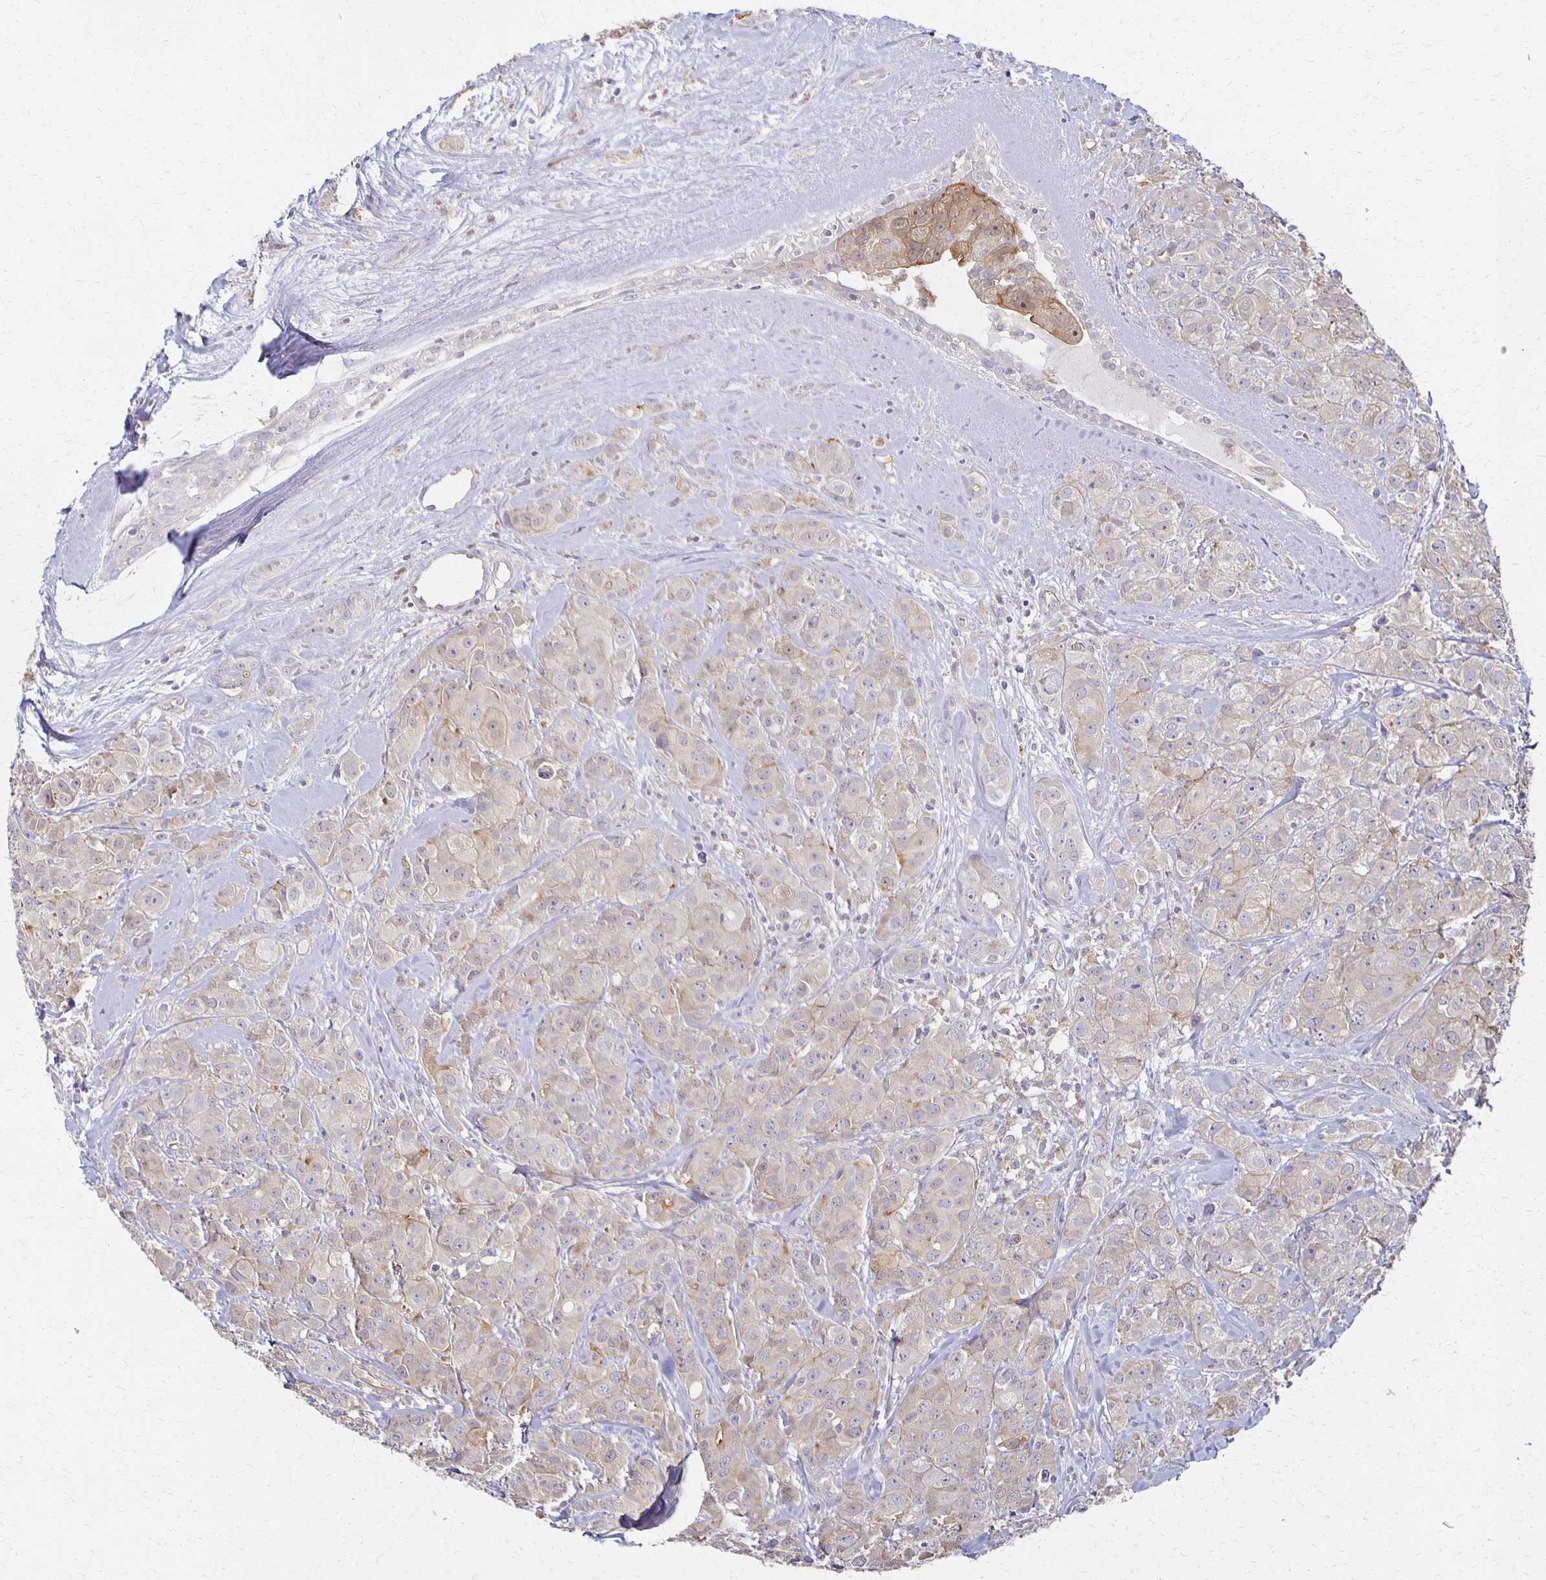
{"staining": {"intensity": "weak", "quantity": ">75%", "location": "cytoplasmic/membranous"}, "tissue": "breast cancer", "cell_type": "Tumor cells", "image_type": "cancer", "snomed": [{"axis": "morphology", "description": "Normal tissue, NOS"}, {"axis": "morphology", "description": "Duct carcinoma"}, {"axis": "topography", "description": "Breast"}], "caption": "The immunohistochemical stain highlights weak cytoplasmic/membranous positivity in tumor cells of infiltrating ductal carcinoma (breast) tissue. (DAB (3,3'-diaminobenzidine) IHC with brightfield microscopy, high magnification).", "gene": "GPX4", "patient": {"sex": "female", "age": 43}}